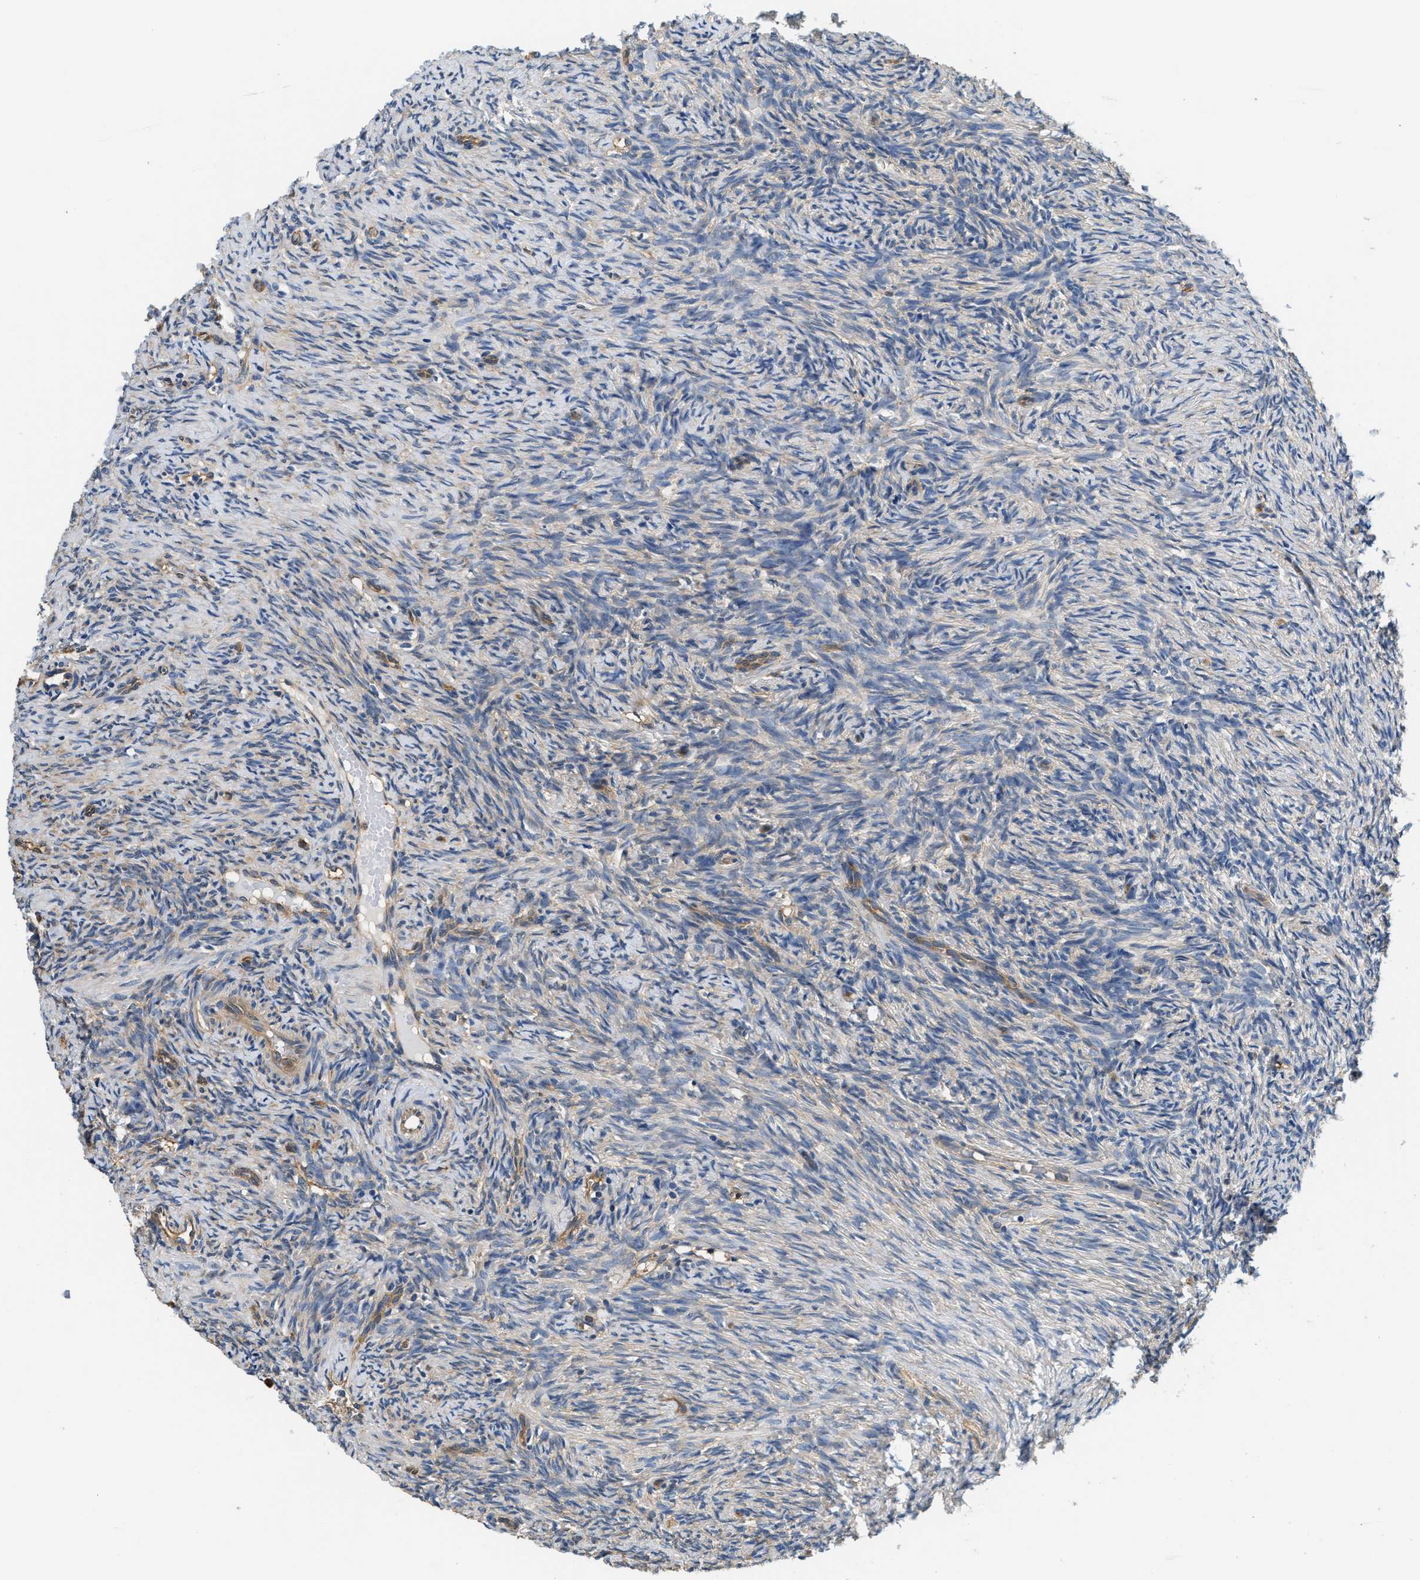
{"staining": {"intensity": "moderate", "quantity": ">75%", "location": "cytoplasmic/membranous"}, "tissue": "ovary", "cell_type": "Follicle cells", "image_type": "normal", "snomed": [{"axis": "morphology", "description": "Normal tissue, NOS"}, {"axis": "topography", "description": "Ovary"}], "caption": "Immunohistochemistry (IHC) of unremarkable human ovary exhibits medium levels of moderate cytoplasmic/membranous staining in about >75% of follicle cells. (Stains: DAB (3,3'-diaminobenzidine) in brown, nuclei in blue, Microscopy: brightfield microscopy at high magnification).", "gene": "PPP2R1B", "patient": {"sex": "female", "age": 41}}